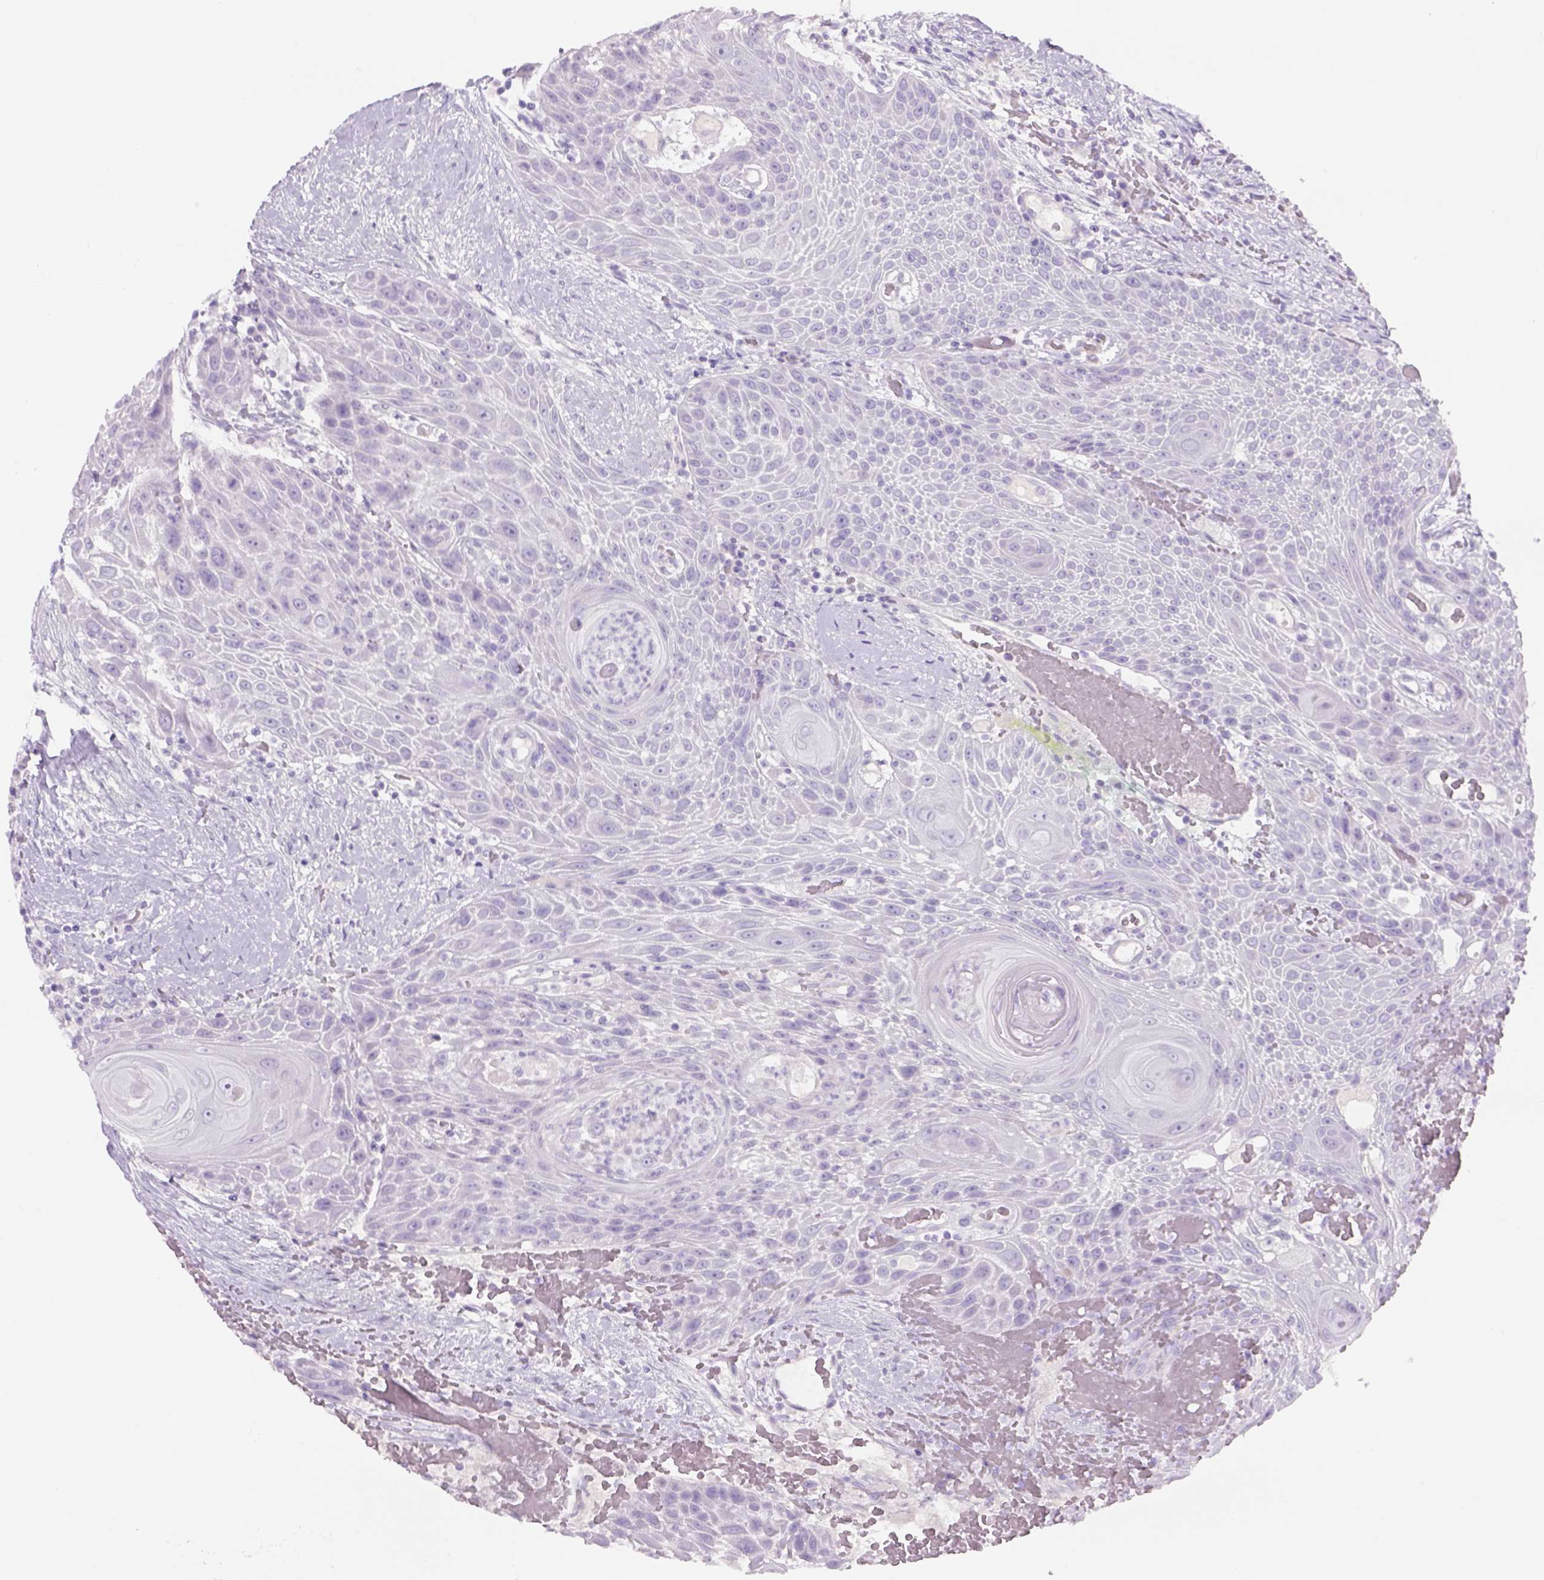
{"staining": {"intensity": "negative", "quantity": "none", "location": "none"}, "tissue": "head and neck cancer", "cell_type": "Tumor cells", "image_type": "cancer", "snomed": [{"axis": "morphology", "description": "Squamous cell carcinoma, NOS"}, {"axis": "topography", "description": "Head-Neck"}], "caption": "Tumor cells show no significant protein positivity in head and neck squamous cell carcinoma.", "gene": "TENM4", "patient": {"sex": "male", "age": 69}}